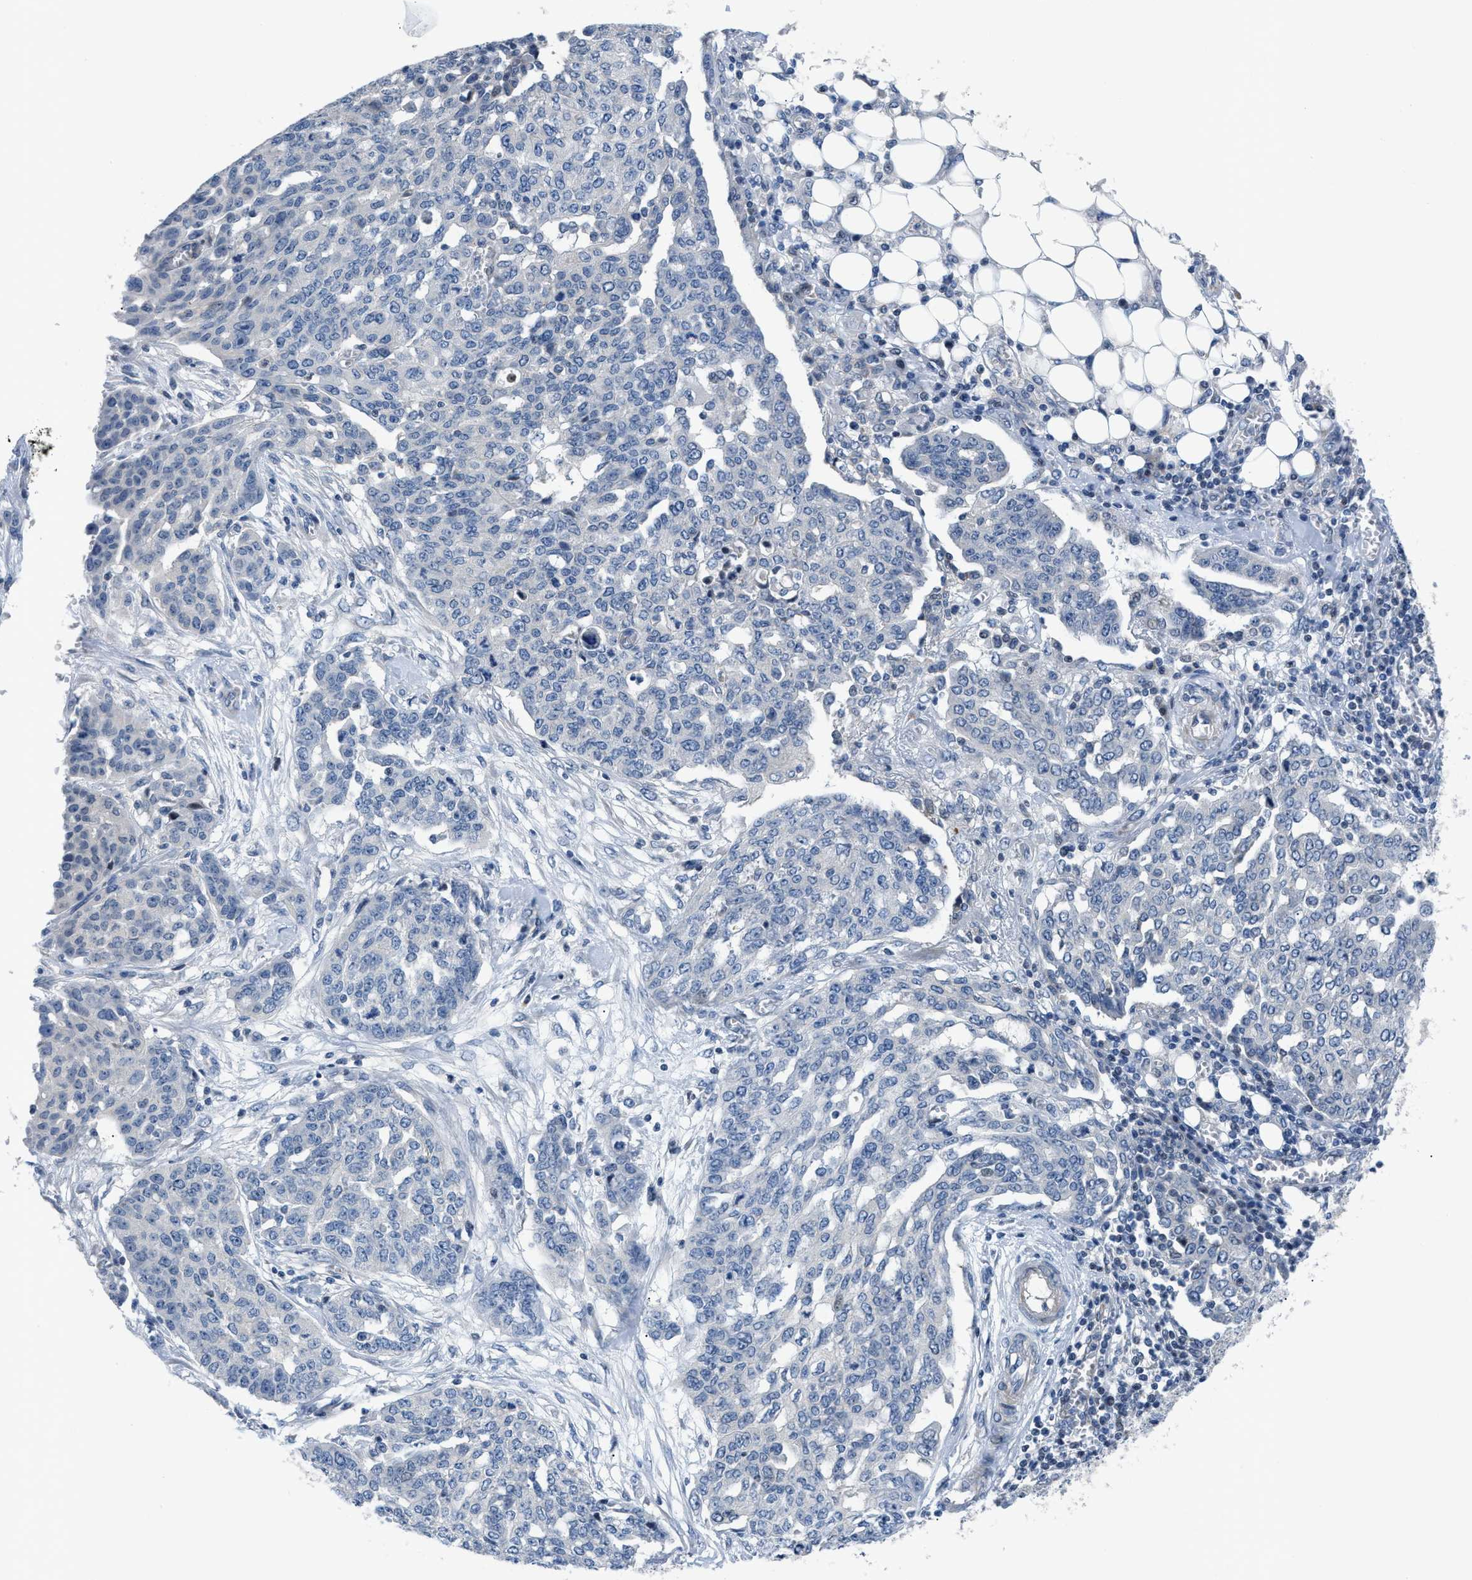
{"staining": {"intensity": "negative", "quantity": "none", "location": "none"}, "tissue": "ovarian cancer", "cell_type": "Tumor cells", "image_type": "cancer", "snomed": [{"axis": "morphology", "description": "Cystadenocarcinoma, serous, NOS"}, {"axis": "topography", "description": "Soft tissue"}, {"axis": "topography", "description": "Ovary"}], "caption": "Tumor cells are negative for brown protein staining in ovarian serous cystadenocarcinoma. (DAB immunohistochemistry visualized using brightfield microscopy, high magnification).", "gene": "FDCSP", "patient": {"sex": "female", "age": 57}}